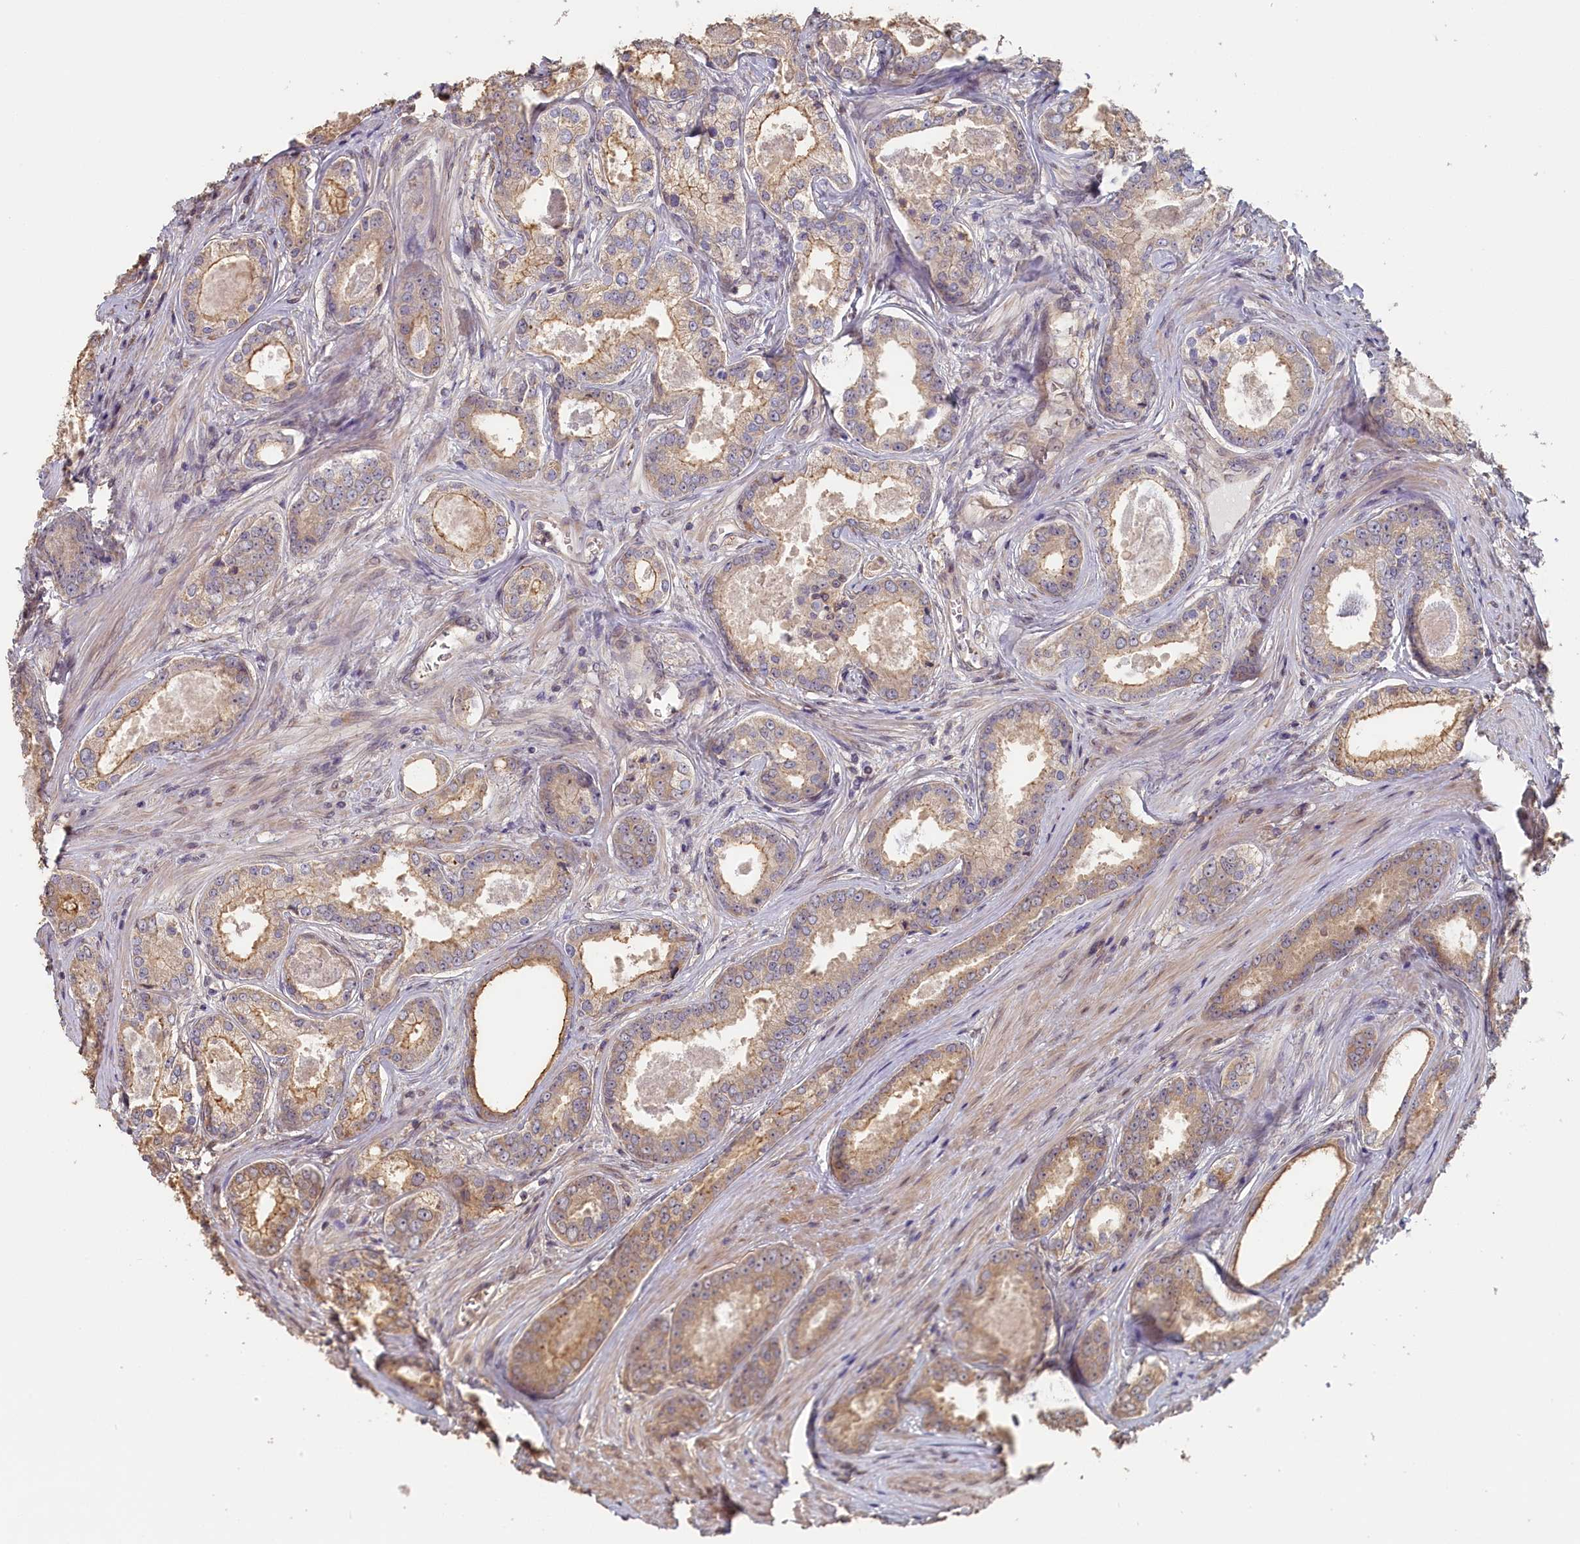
{"staining": {"intensity": "weak", "quantity": ">75%", "location": "cytoplasmic/membranous"}, "tissue": "prostate cancer", "cell_type": "Tumor cells", "image_type": "cancer", "snomed": [{"axis": "morphology", "description": "Adenocarcinoma, Low grade"}, {"axis": "topography", "description": "Prostate"}], "caption": "Prostate adenocarcinoma (low-grade) tissue shows weak cytoplasmic/membranous staining in approximately >75% of tumor cells, visualized by immunohistochemistry.", "gene": "STX16", "patient": {"sex": "male", "age": 68}}